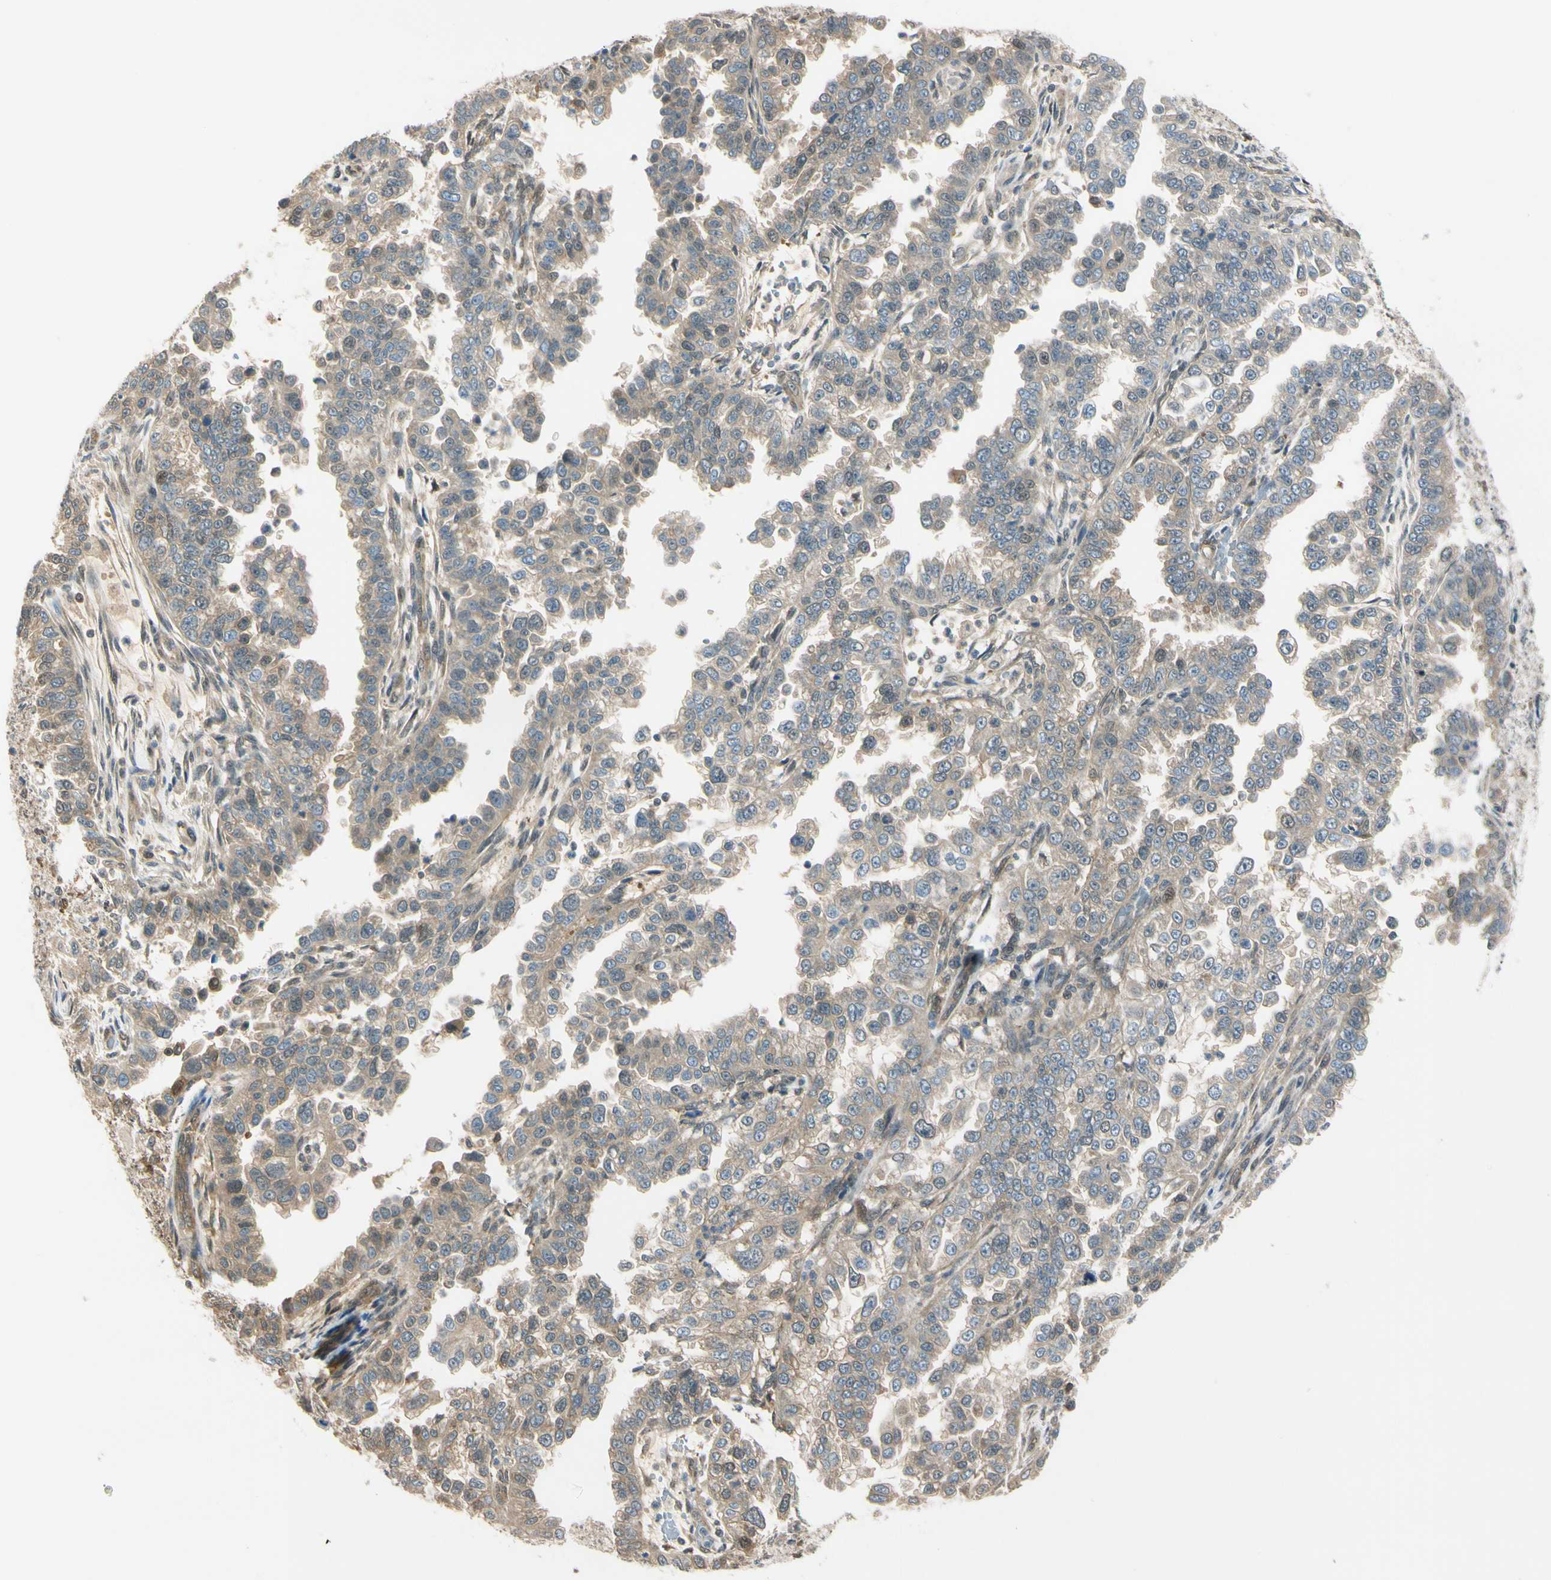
{"staining": {"intensity": "weak", "quantity": ">75%", "location": "cytoplasmic/membranous"}, "tissue": "endometrial cancer", "cell_type": "Tumor cells", "image_type": "cancer", "snomed": [{"axis": "morphology", "description": "Adenocarcinoma, NOS"}, {"axis": "topography", "description": "Endometrium"}], "caption": "The photomicrograph demonstrates staining of endometrial adenocarcinoma, revealing weak cytoplasmic/membranous protein staining (brown color) within tumor cells.", "gene": "RASGRF1", "patient": {"sex": "female", "age": 85}}